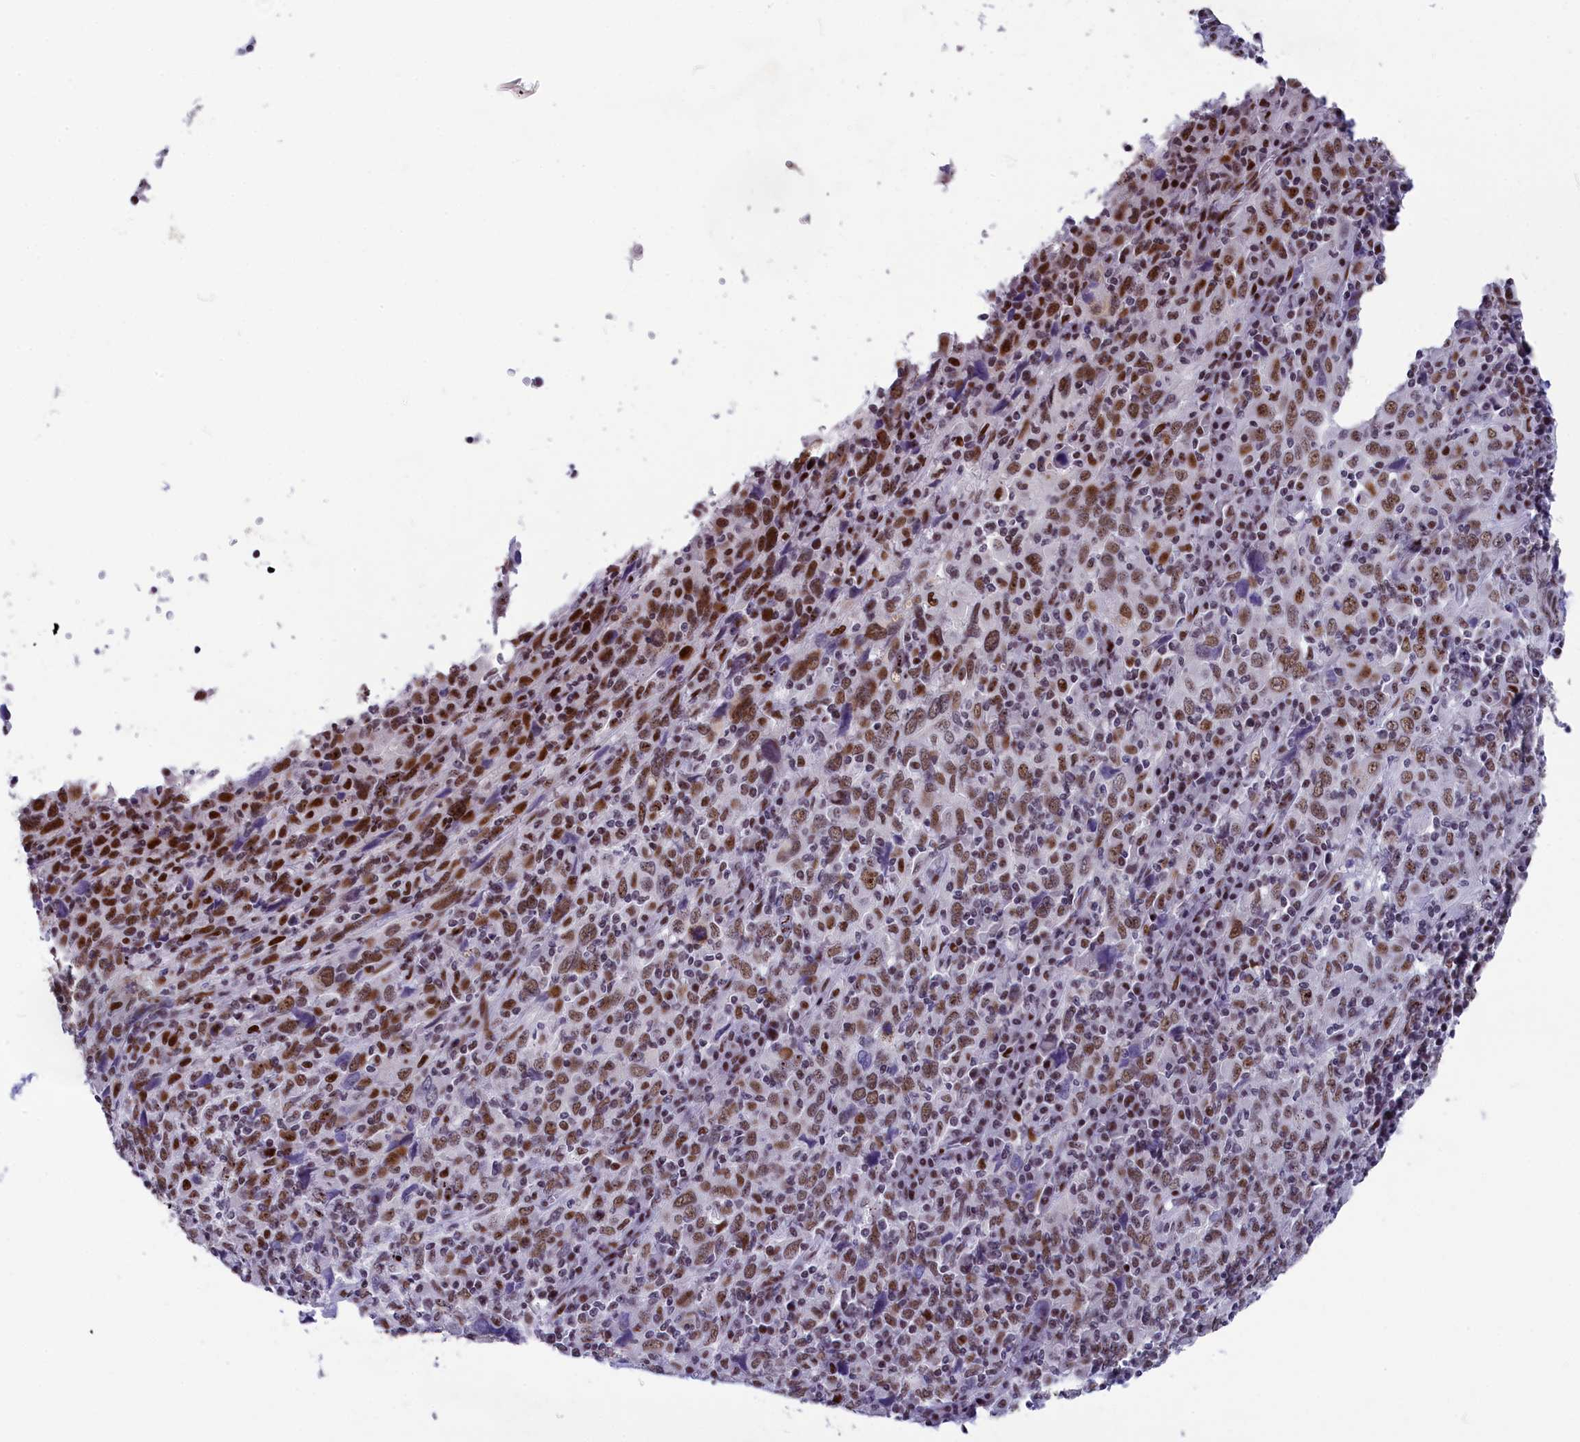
{"staining": {"intensity": "moderate", "quantity": ">75%", "location": "nuclear"}, "tissue": "cervical cancer", "cell_type": "Tumor cells", "image_type": "cancer", "snomed": [{"axis": "morphology", "description": "Squamous cell carcinoma, NOS"}, {"axis": "topography", "description": "Cervix"}], "caption": "Immunohistochemistry (IHC) histopathology image of neoplastic tissue: human cervical squamous cell carcinoma stained using IHC demonstrates medium levels of moderate protein expression localized specifically in the nuclear of tumor cells, appearing as a nuclear brown color.", "gene": "NSA2", "patient": {"sex": "female", "age": 46}}